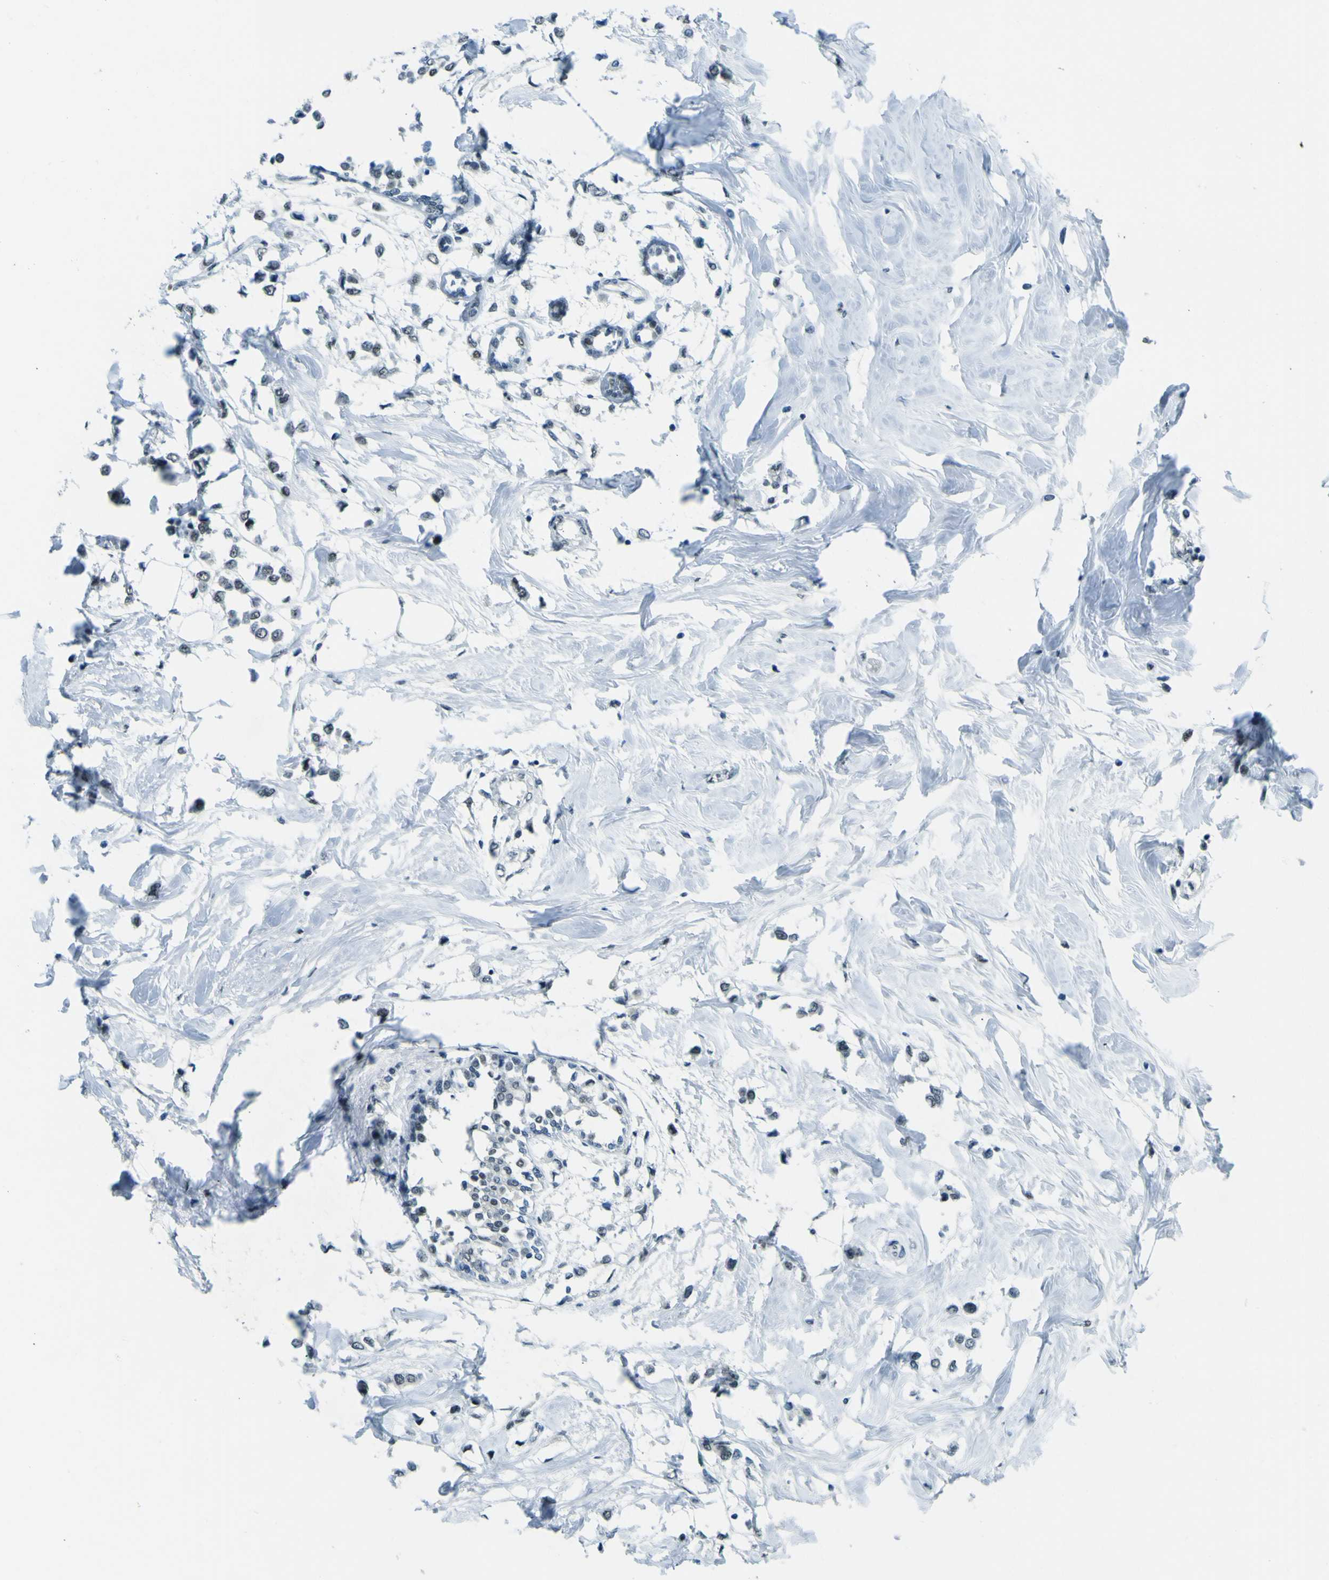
{"staining": {"intensity": "weak", "quantity": "<25%", "location": "nuclear"}, "tissue": "breast cancer", "cell_type": "Tumor cells", "image_type": "cancer", "snomed": [{"axis": "morphology", "description": "Lobular carcinoma"}, {"axis": "topography", "description": "Breast"}], "caption": "An image of breast cancer (lobular carcinoma) stained for a protein exhibits no brown staining in tumor cells.", "gene": "CEBPG", "patient": {"sex": "female", "age": 51}}